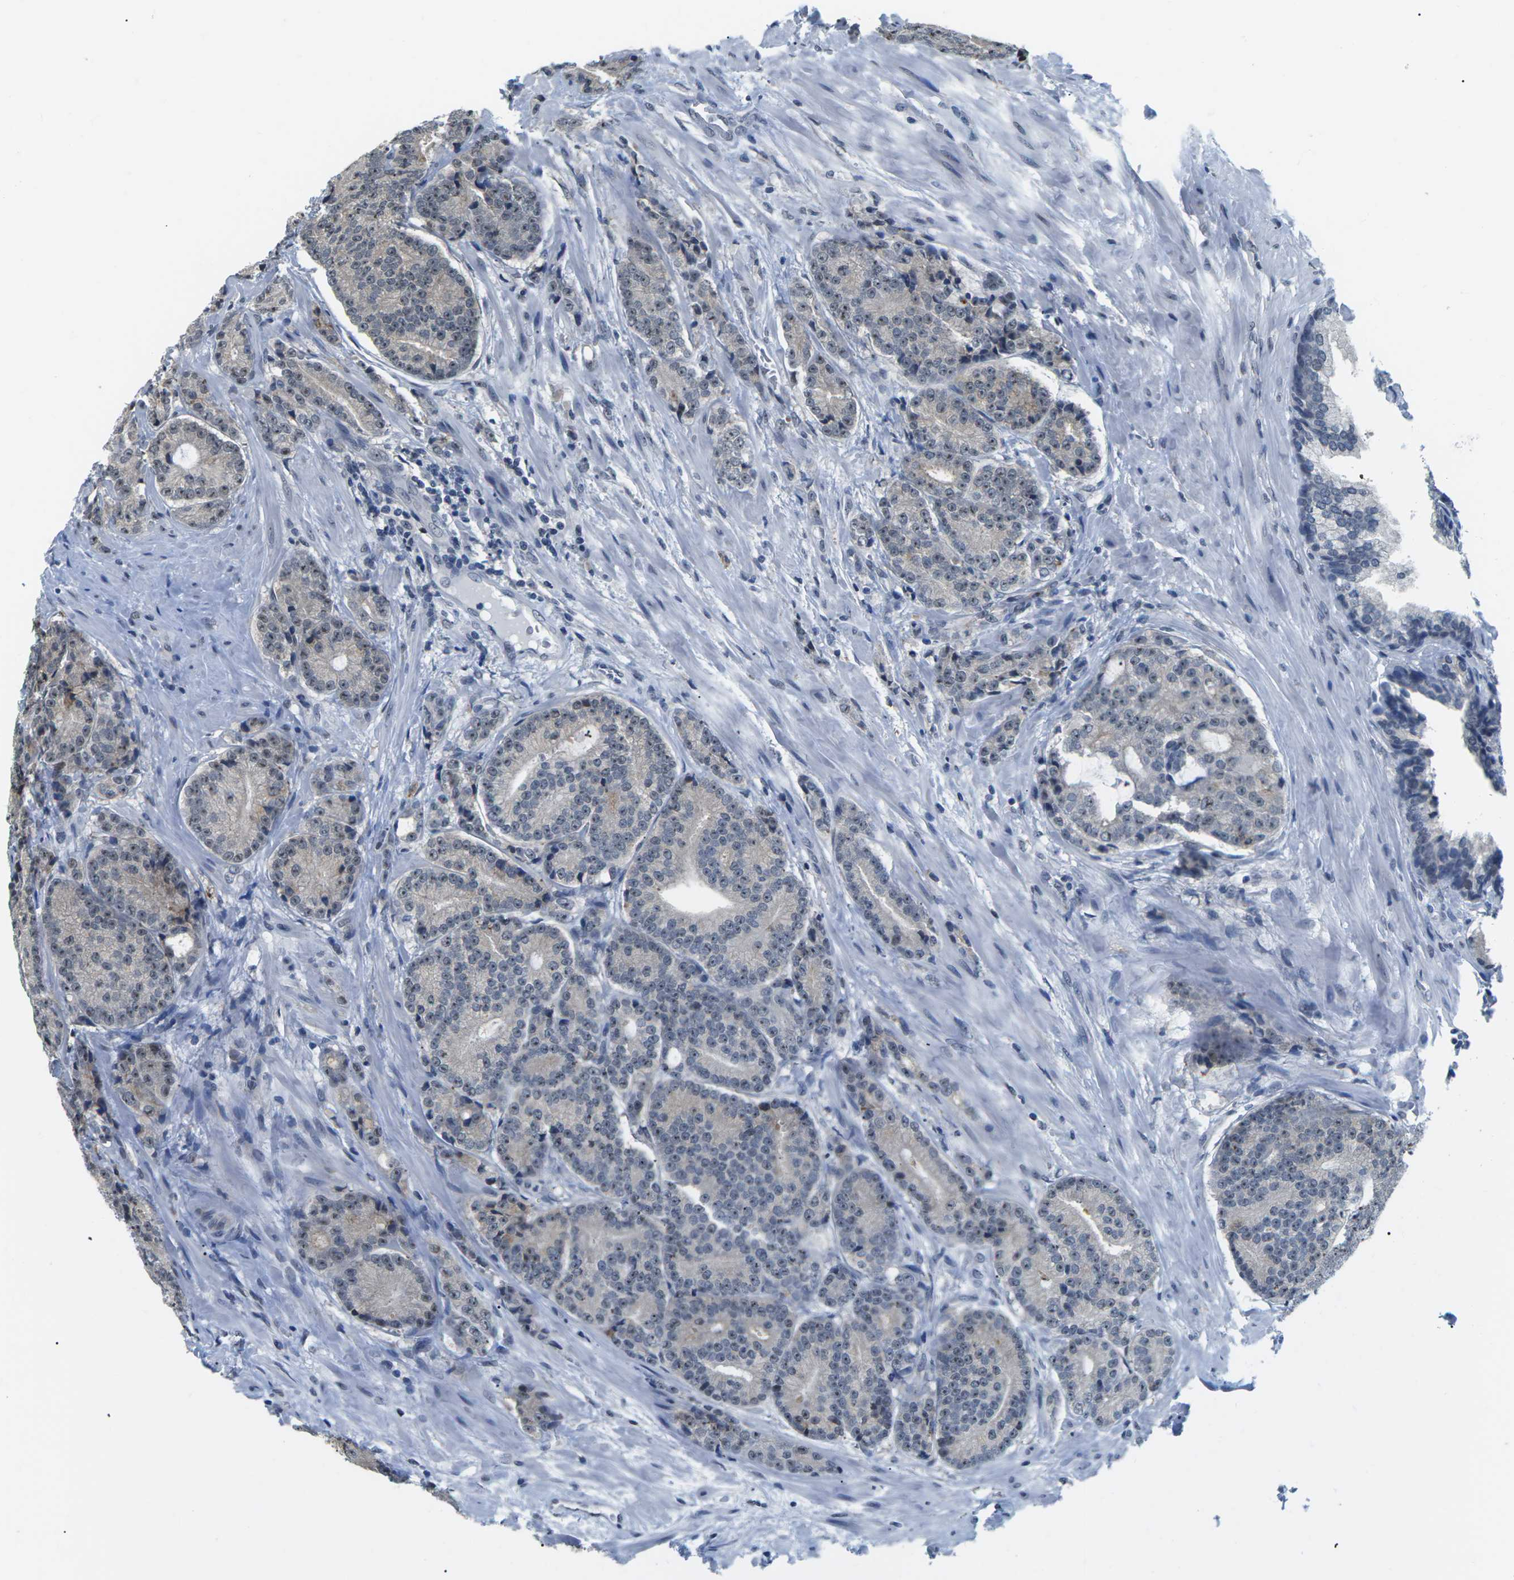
{"staining": {"intensity": "weak", "quantity": "25%-75%", "location": "nuclear"}, "tissue": "prostate cancer", "cell_type": "Tumor cells", "image_type": "cancer", "snomed": [{"axis": "morphology", "description": "Adenocarcinoma, High grade"}, {"axis": "topography", "description": "Prostate"}], "caption": "Immunohistochemistry of prostate cancer (adenocarcinoma (high-grade)) displays low levels of weak nuclear expression in approximately 25%-75% of tumor cells.", "gene": "NSRP1", "patient": {"sex": "male", "age": 61}}